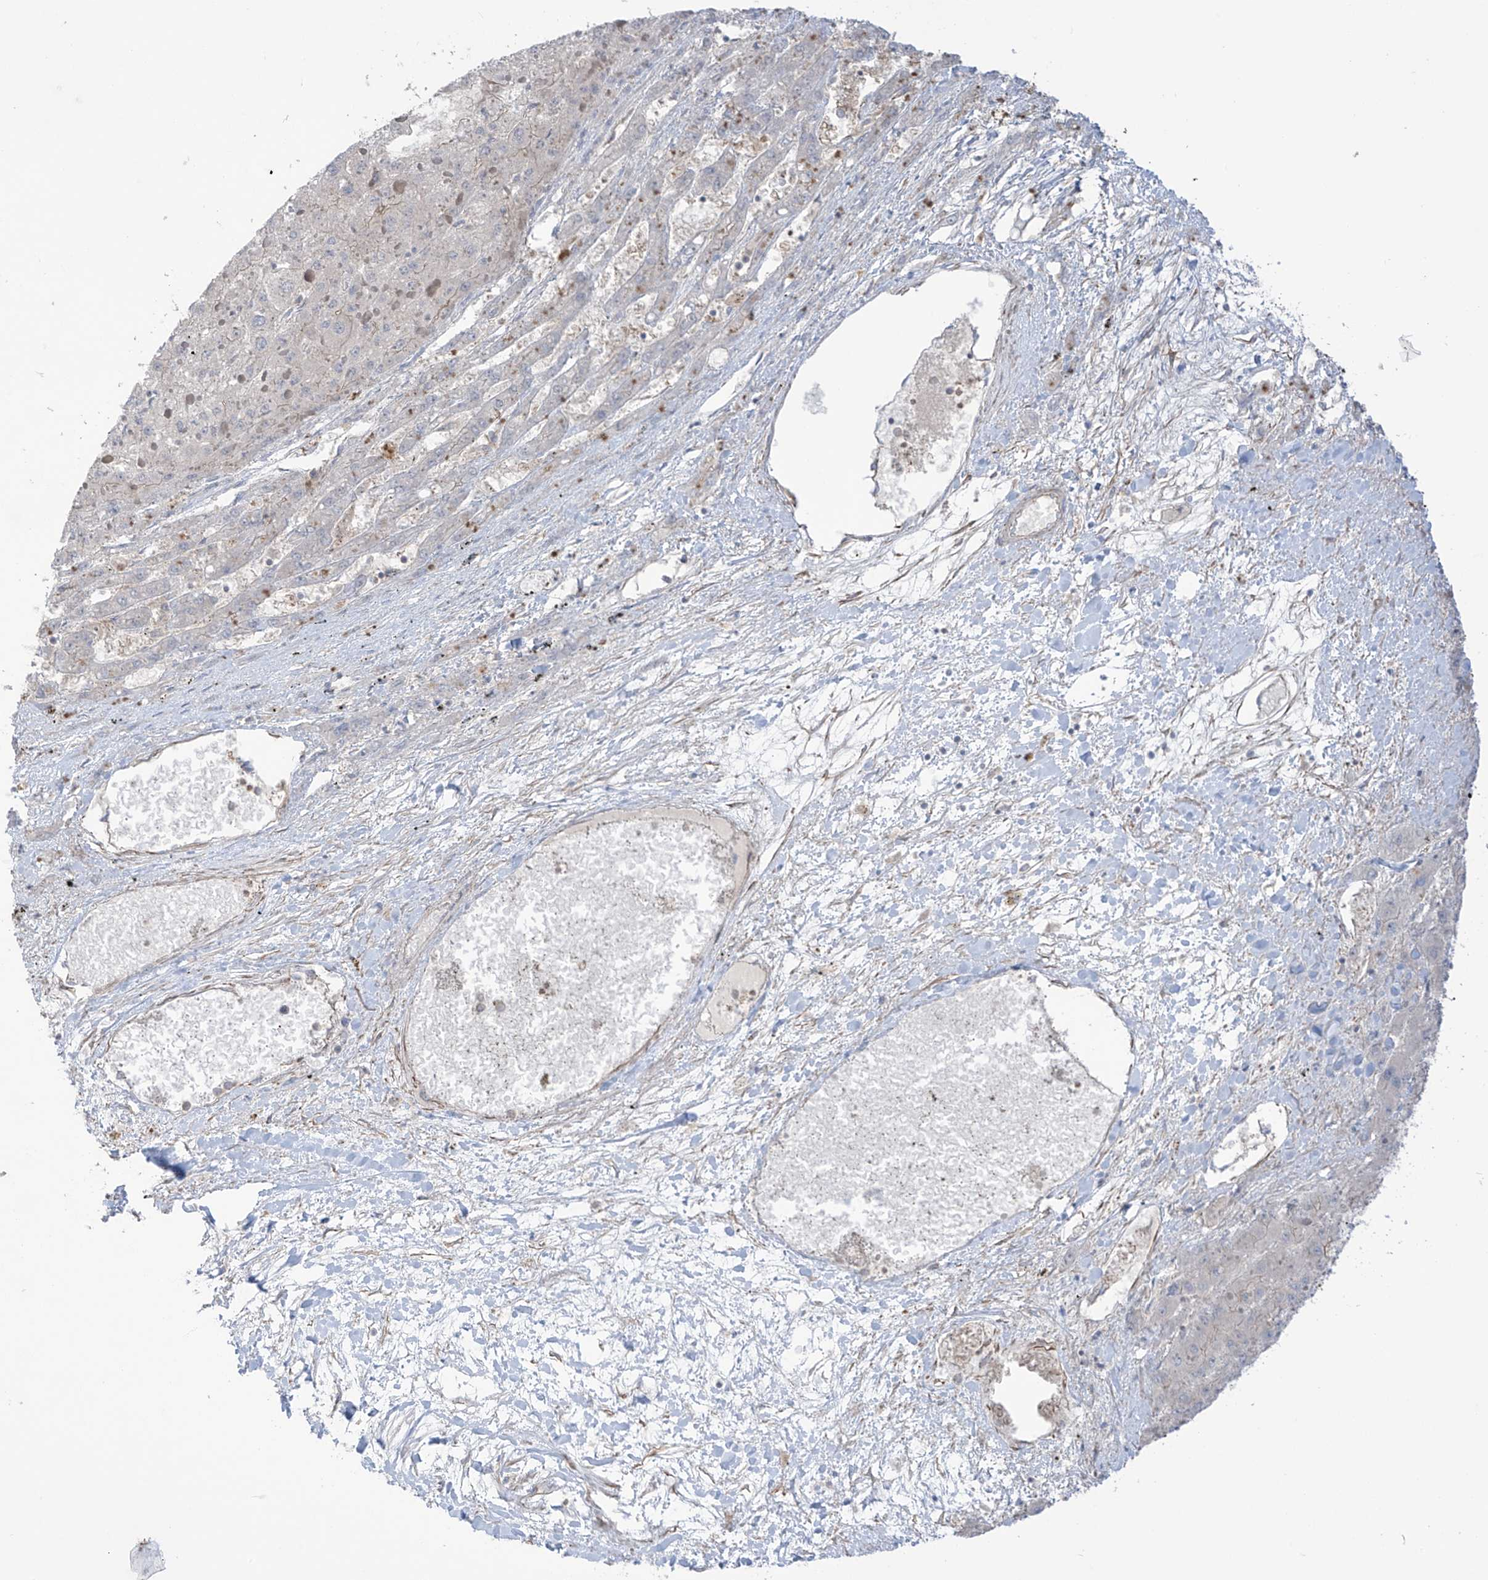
{"staining": {"intensity": "negative", "quantity": "none", "location": "none"}, "tissue": "liver cancer", "cell_type": "Tumor cells", "image_type": "cancer", "snomed": [{"axis": "morphology", "description": "Carcinoma, Hepatocellular, NOS"}, {"axis": "topography", "description": "Liver"}], "caption": "IHC of human liver cancer (hepatocellular carcinoma) displays no staining in tumor cells.", "gene": "TRMU", "patient": {"sex": "female", "age": 73}}